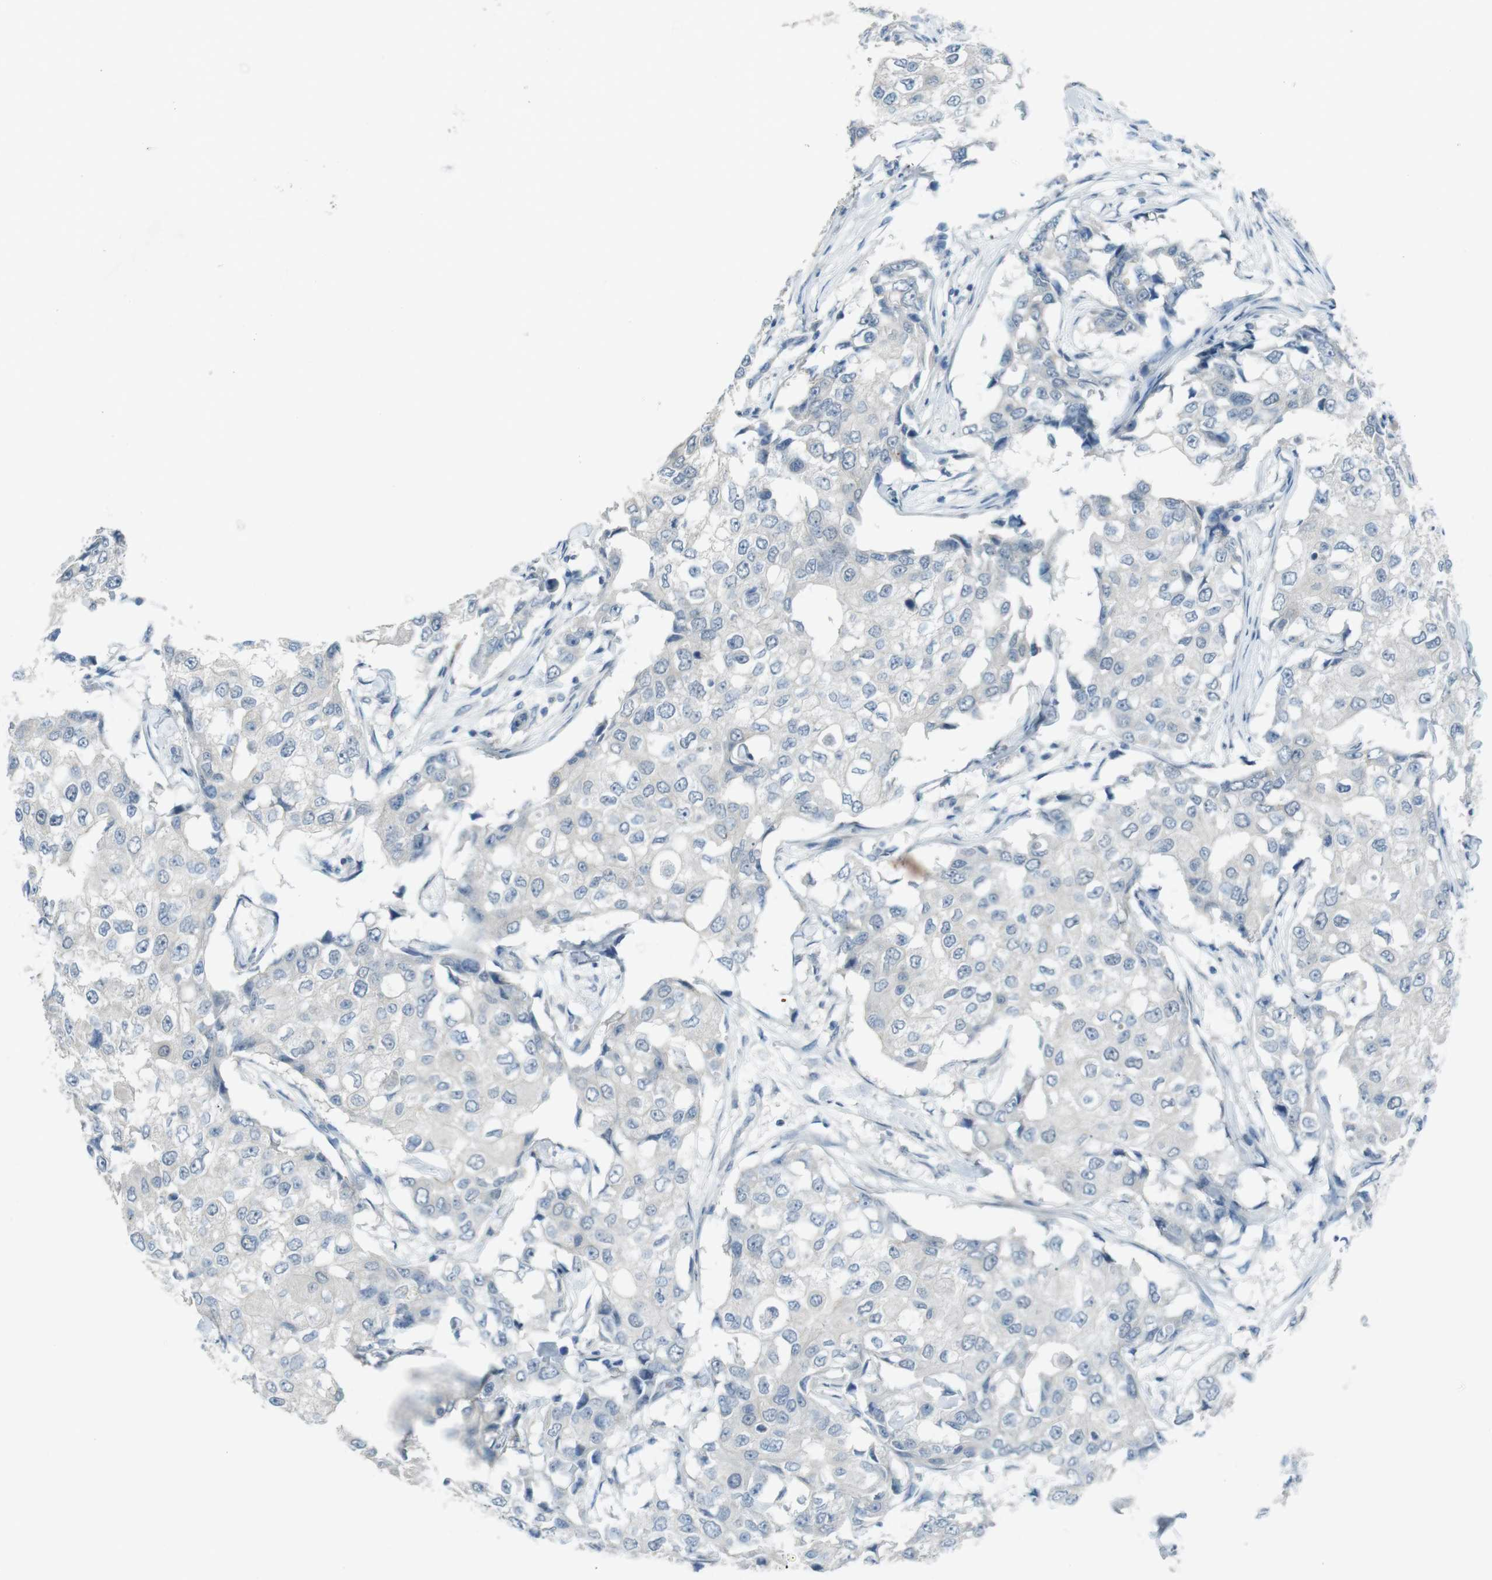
{"staining": {"intensity": "negative", "quantity": "none", "location": "none"}, "tissue": "breast cancer", "cell_type": "Tumor cells", "image_type": "cancer", "snomed": [{"axis": "morphology", "description": "Duct carcinoma"}, {"axis": "topography", "description": "Breast"}], "caption": "Immunohistochemistry of breast invasive ductal carcinoma demonstrates no positivity in tumor cells. Brightfield microscopy of IHC stained with DAB (3,3'-diaminobenzidine) (brown) and hematoxylin (blue), captured at high magnification.", "gene": "ENTPD7", "patient": {"sex": "female", "age": 27}}